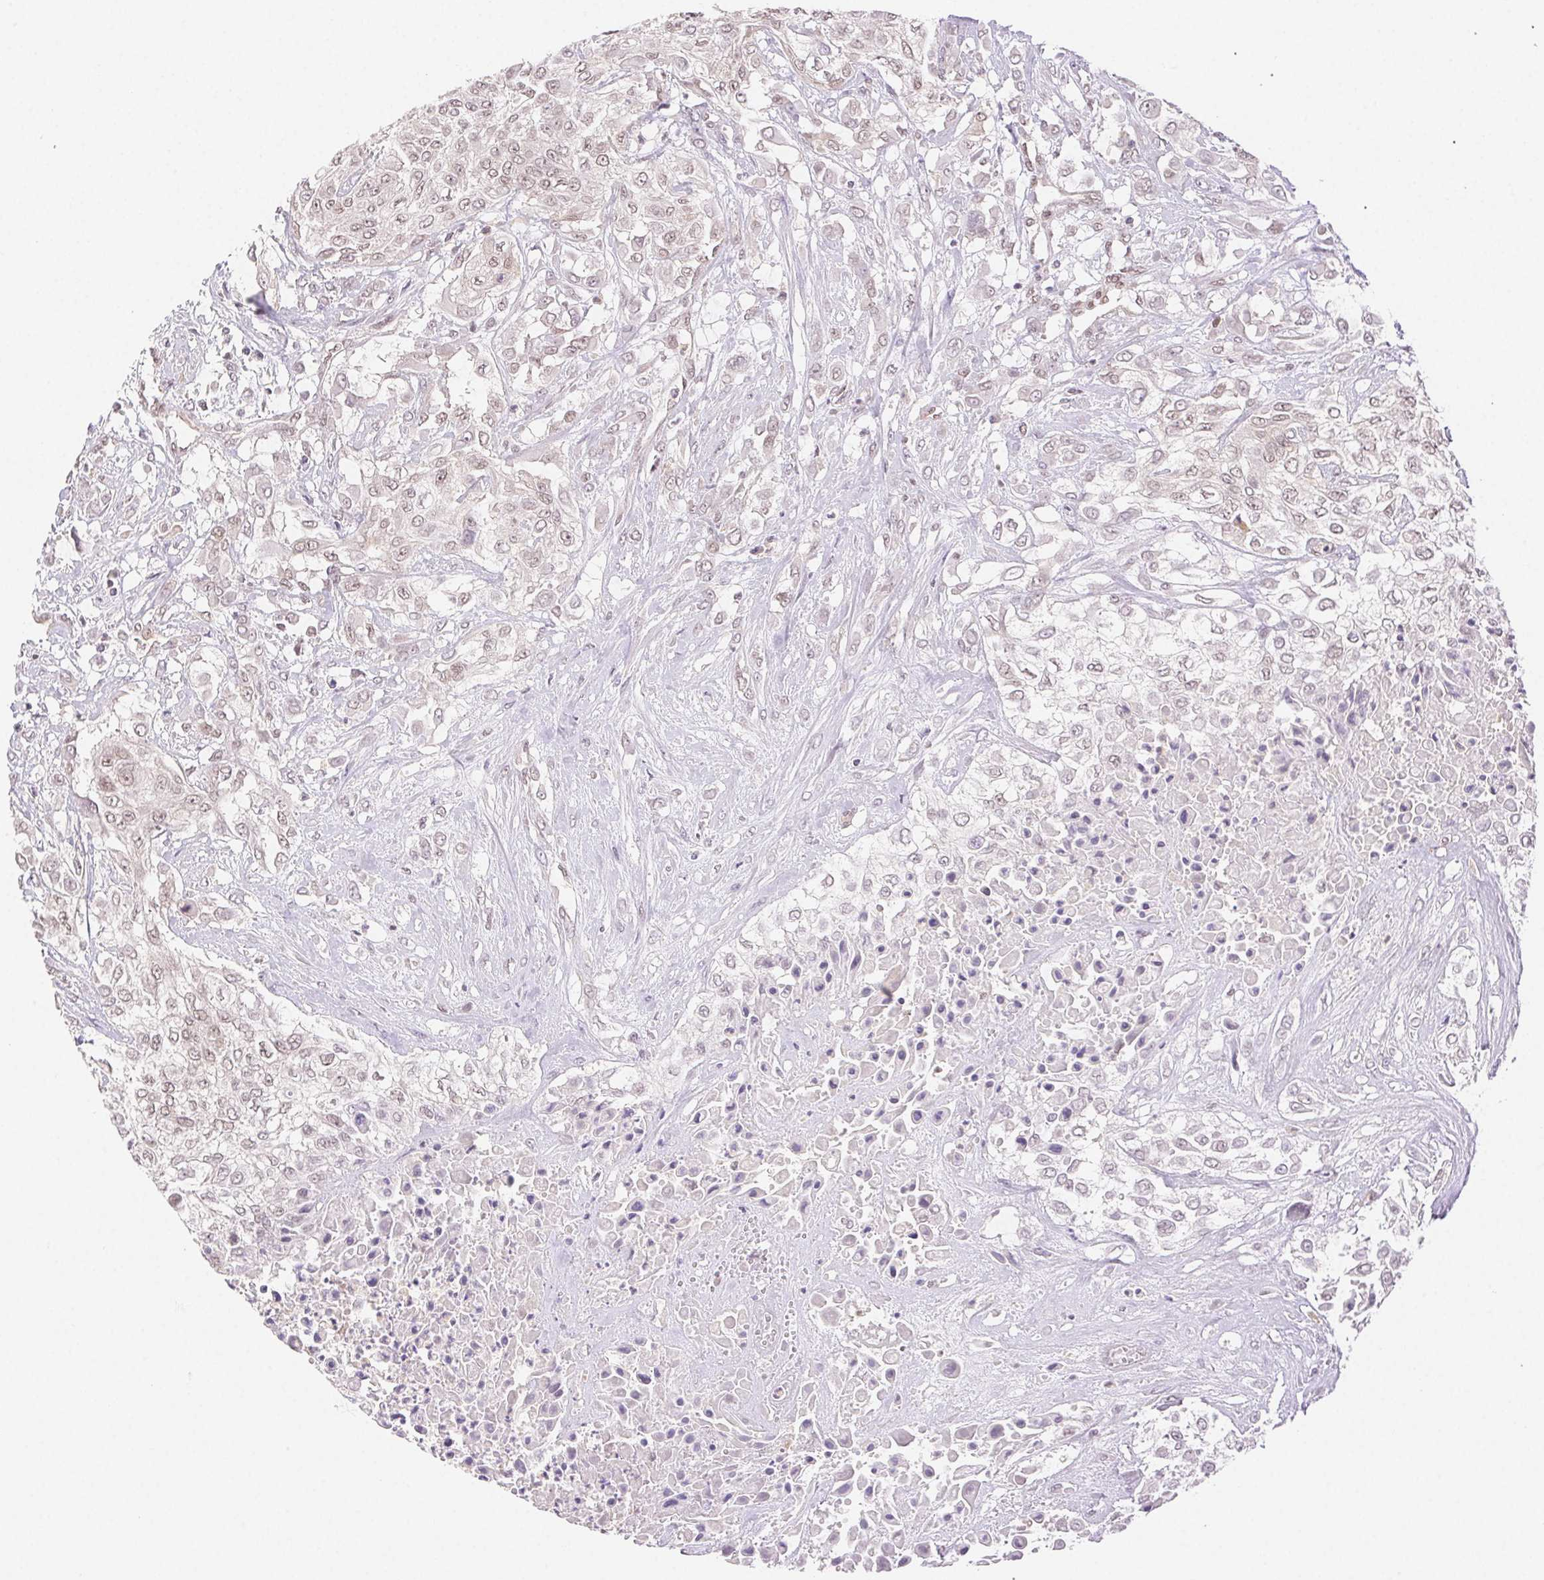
{"staining": {"intensity": "weak", "quantity": ">75%", "location": "nuclear"}, "tissue": "urothelial cancer", "cell_type": "Tumor cells", "image_type": "cancer", "snomed": [{"axis": "morphology", "description": "Urothelial carcinoma, High grade"}, {"axis": "topography", "description": "Urinary bladder"}], "caption": "IHC image of high-grade urothelial carcinoma stained for a protein (brown), which shows low levels of weak nuclear positivity in approximately >75% of tumor cells.", "gene": "H2AZ2", "patient": {"sex": "male", "age": 57}}